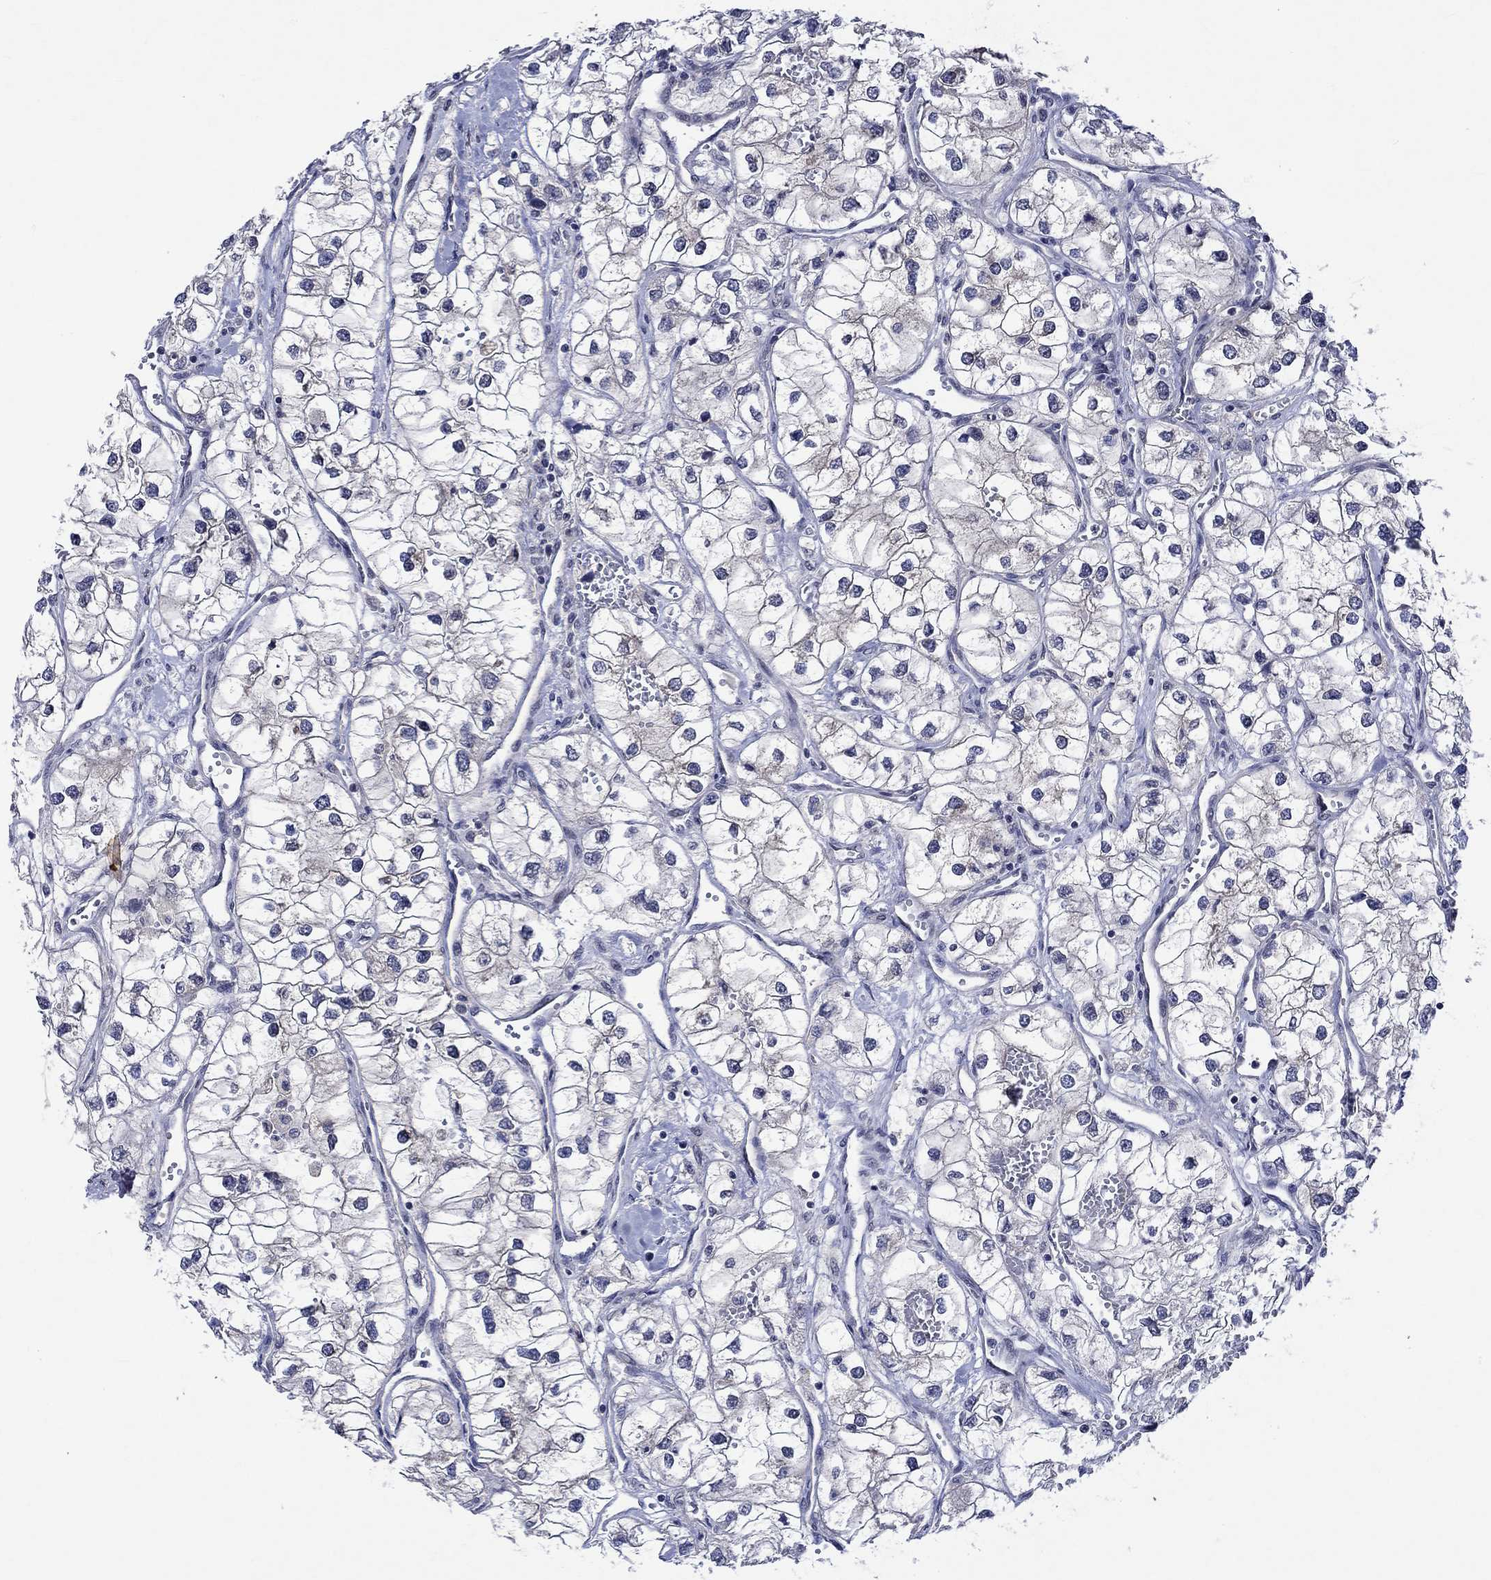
{"staining": {"intensity": "negative", "quantity": "none", "location": "none"}, "tissue": "renal cancer", "cell_type": "Tumor cells", "image_type": "cancer", "snomed": [{"axis": "morphology", "description": "Adenocarcinoma, NOS"}, {"axis": "topography", "description": "Kidney"}], "caption": "There is no significant staining in tumor cells of renal cancer.", "gene": "DDX3Y", "patient": {"sex": "male", "age": 59}}